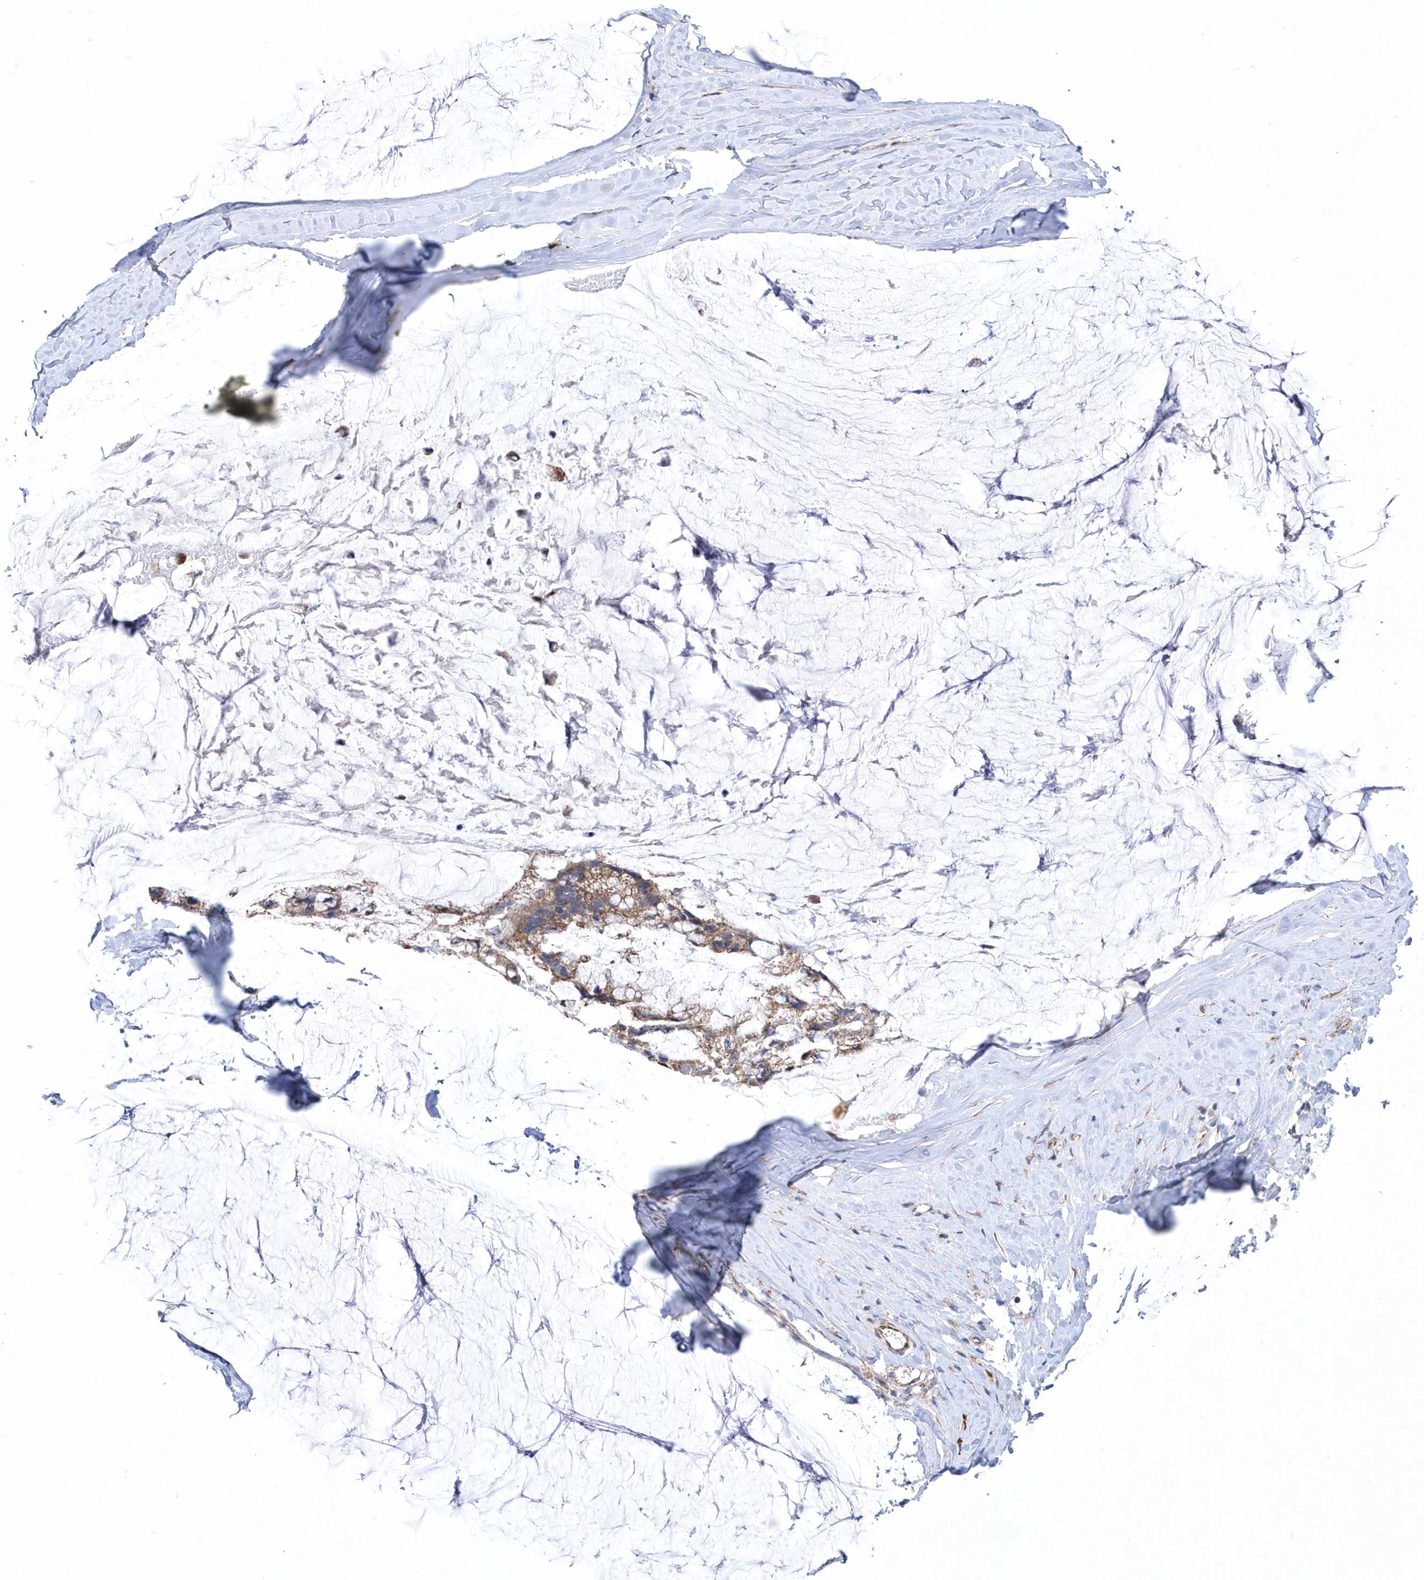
{"staining": {"intensity": "moderate", "quantity": "25%-75%", "location": "cytoplasmic/membranous"}, "tissue": "ovarian cancer", "cell_type": "Tumor cells", "image_type": "cancer", "snomed": [{"axis": "morphology", "description": "Cystadenocarcinoma, mucinous, NOS"}, {"axis": "topography", "description": "Ovary"}], "caption": "IHC of human ovarian mucinous cystadenocarcinoma displays medium levels of moderate cytoplasmic/membranous expression in approximately 25%-75% of tumor cells. The protein is stained brown, and the nuclei are stained in blue (DAB (3,3'-diaminobenzidine) IHC with brightfield microscopy, high magnification).", "gene": "MED31", "patient": {"sex": "female", "age": 39}}